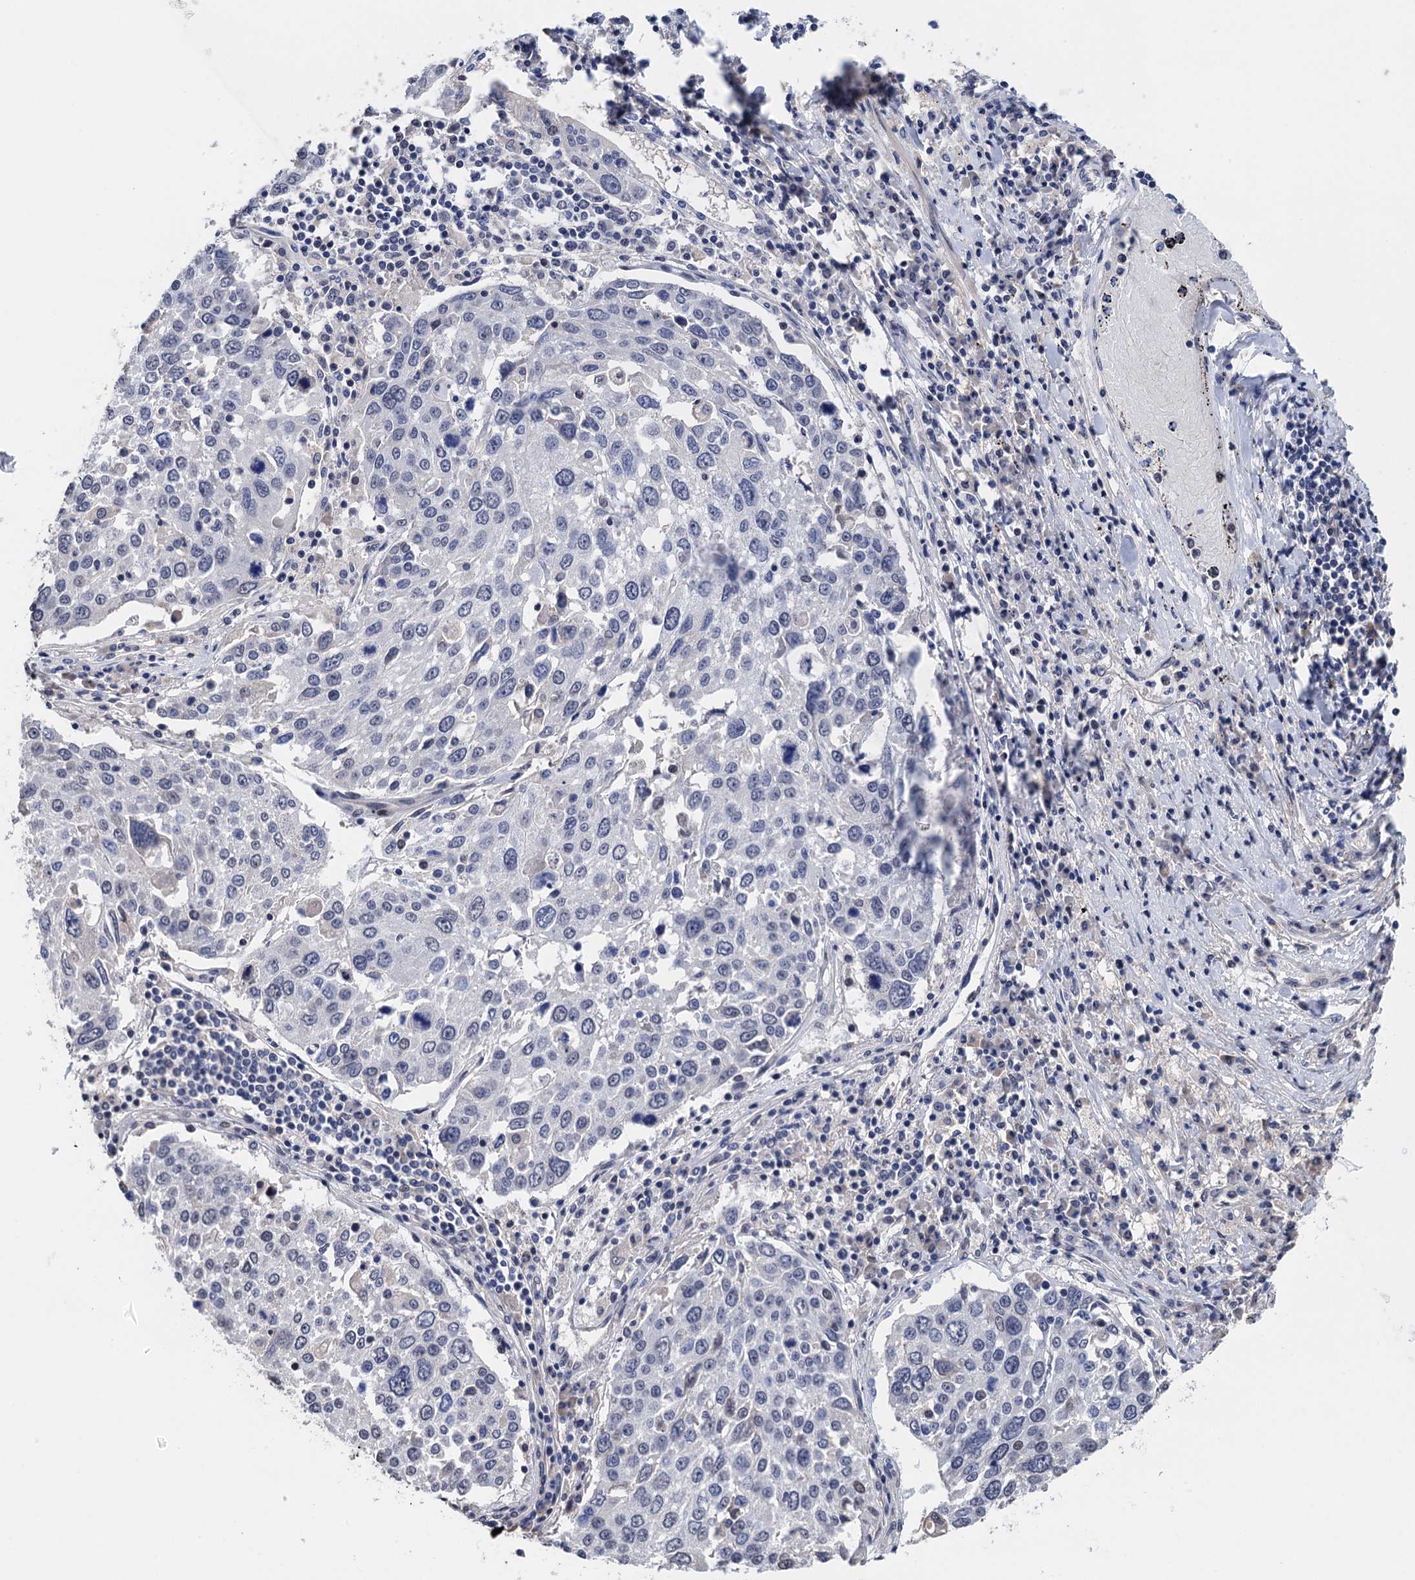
{"staining": {"intensity": "negative", "quantity": "none", "location": "none"}, "tissue": "lung cancer", "cell_type": "Tumor cells", "image_type": "cancer", "snomed": [{"axis": "morphology", "description": "Squamous cell carcinoma, NOS"}, {"axis": "topography", "description": "Lung"}], "caption": "This is an IHC image of lung cancer. There is no staining in tumor cells.", "gene": "ART5", "patient": {"sex": "male", "age": 65}}